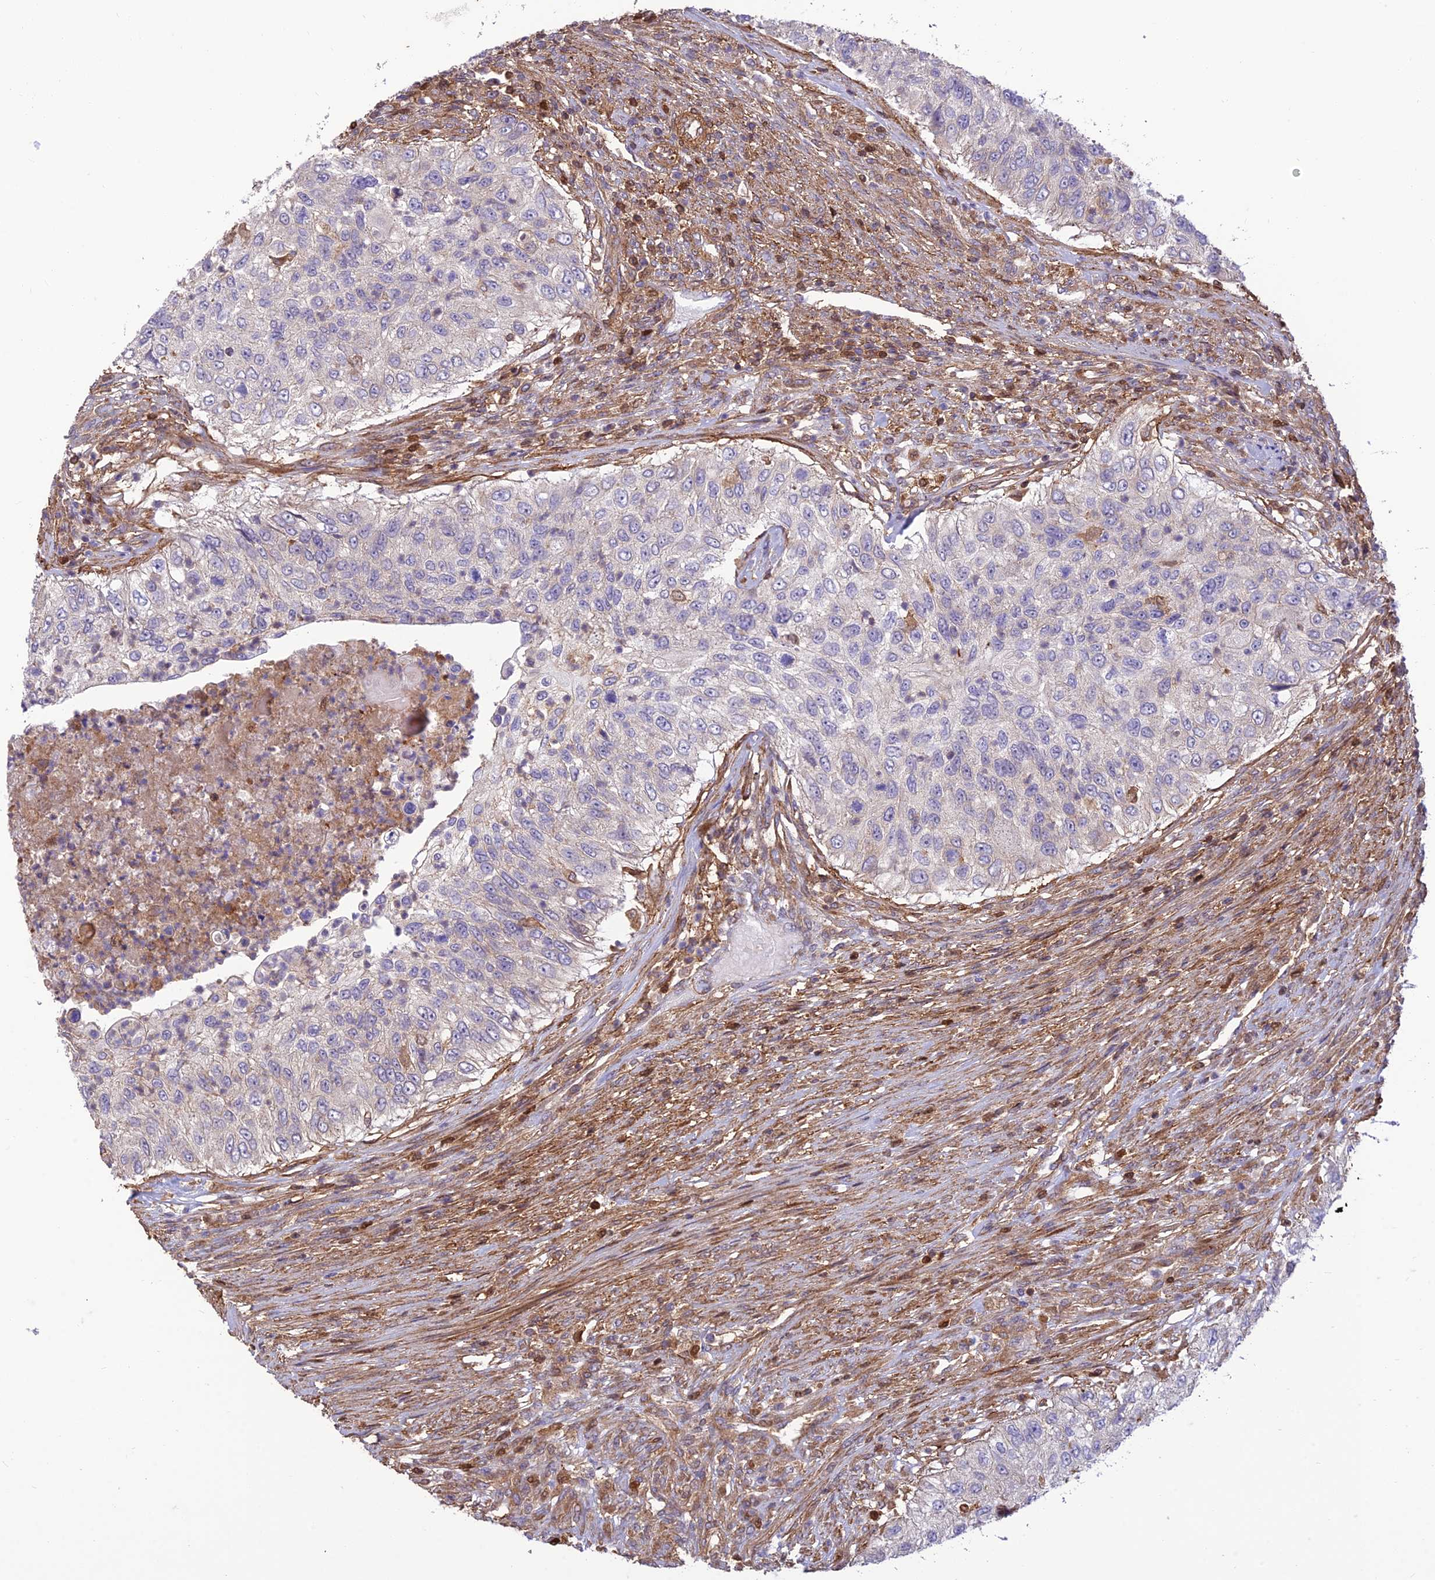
{"staining": {"intensity": "negative", "quantity": "none", "location": "none"}, "tissue": "urothelial cancer", "cell_type": "Tumor cells", "image_type": "cancer", "snomed": [{"axis": "morphology", "description": "Urothelial carcinoma, High grade"}, {"axis": "topography", "description": "Urinary bladder"}], "caption": "Tumor cells are negative for brown protein staining in high-grade urothelial carcinoma. (Stains: DAB immunohistochemistry with hematoxylin counter stain, Microscopy: brightfield microscopy at high magnification).", "gene": "HPSE2", "patient": {"sex": "female", "age": 60}}